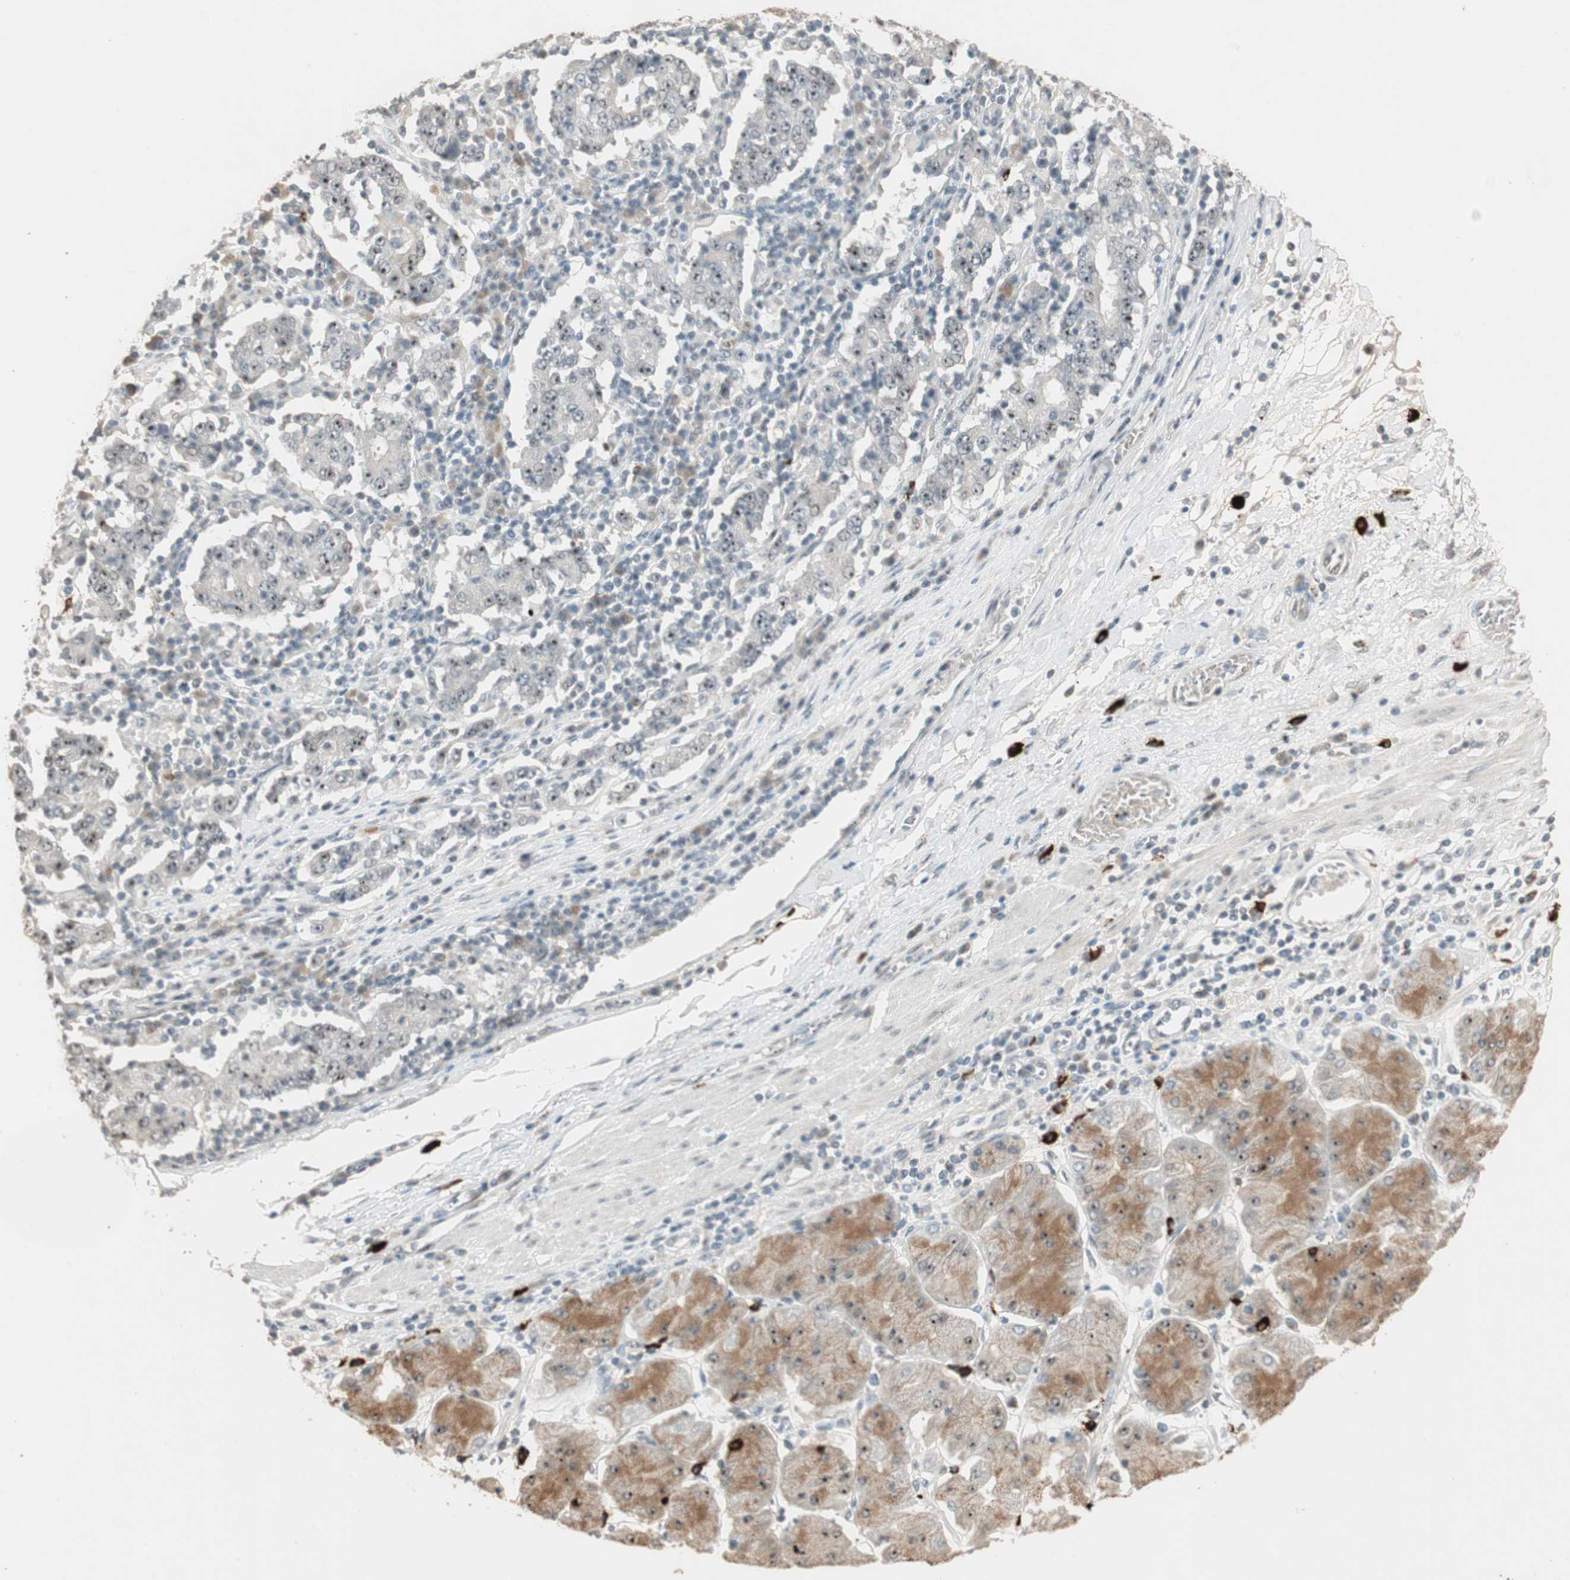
{"staining": {"intensity": "weak", "quantity": ">75%", "location": "nuclear"}, "tissue": "stomach cancer", "cell_type": "Tumor cells", "image_type": "cancer", "snomed": [{"axis": "morphology", "description": "Normal tissue, NOS"}, {"axis": "morphology", "description": "Adenocarcinoma, NOS"}, {"axis": "topography", "description": "Stomach, upper"}, {"axis": "topography", "description": "Stomach"}], "caption": "Weak nuclear staining is appreciated in about >75% of tumor cells in adenocarcinoma (stomach).", "gene": "ETV4", "patient": {"sex": "male", "age": 59}}